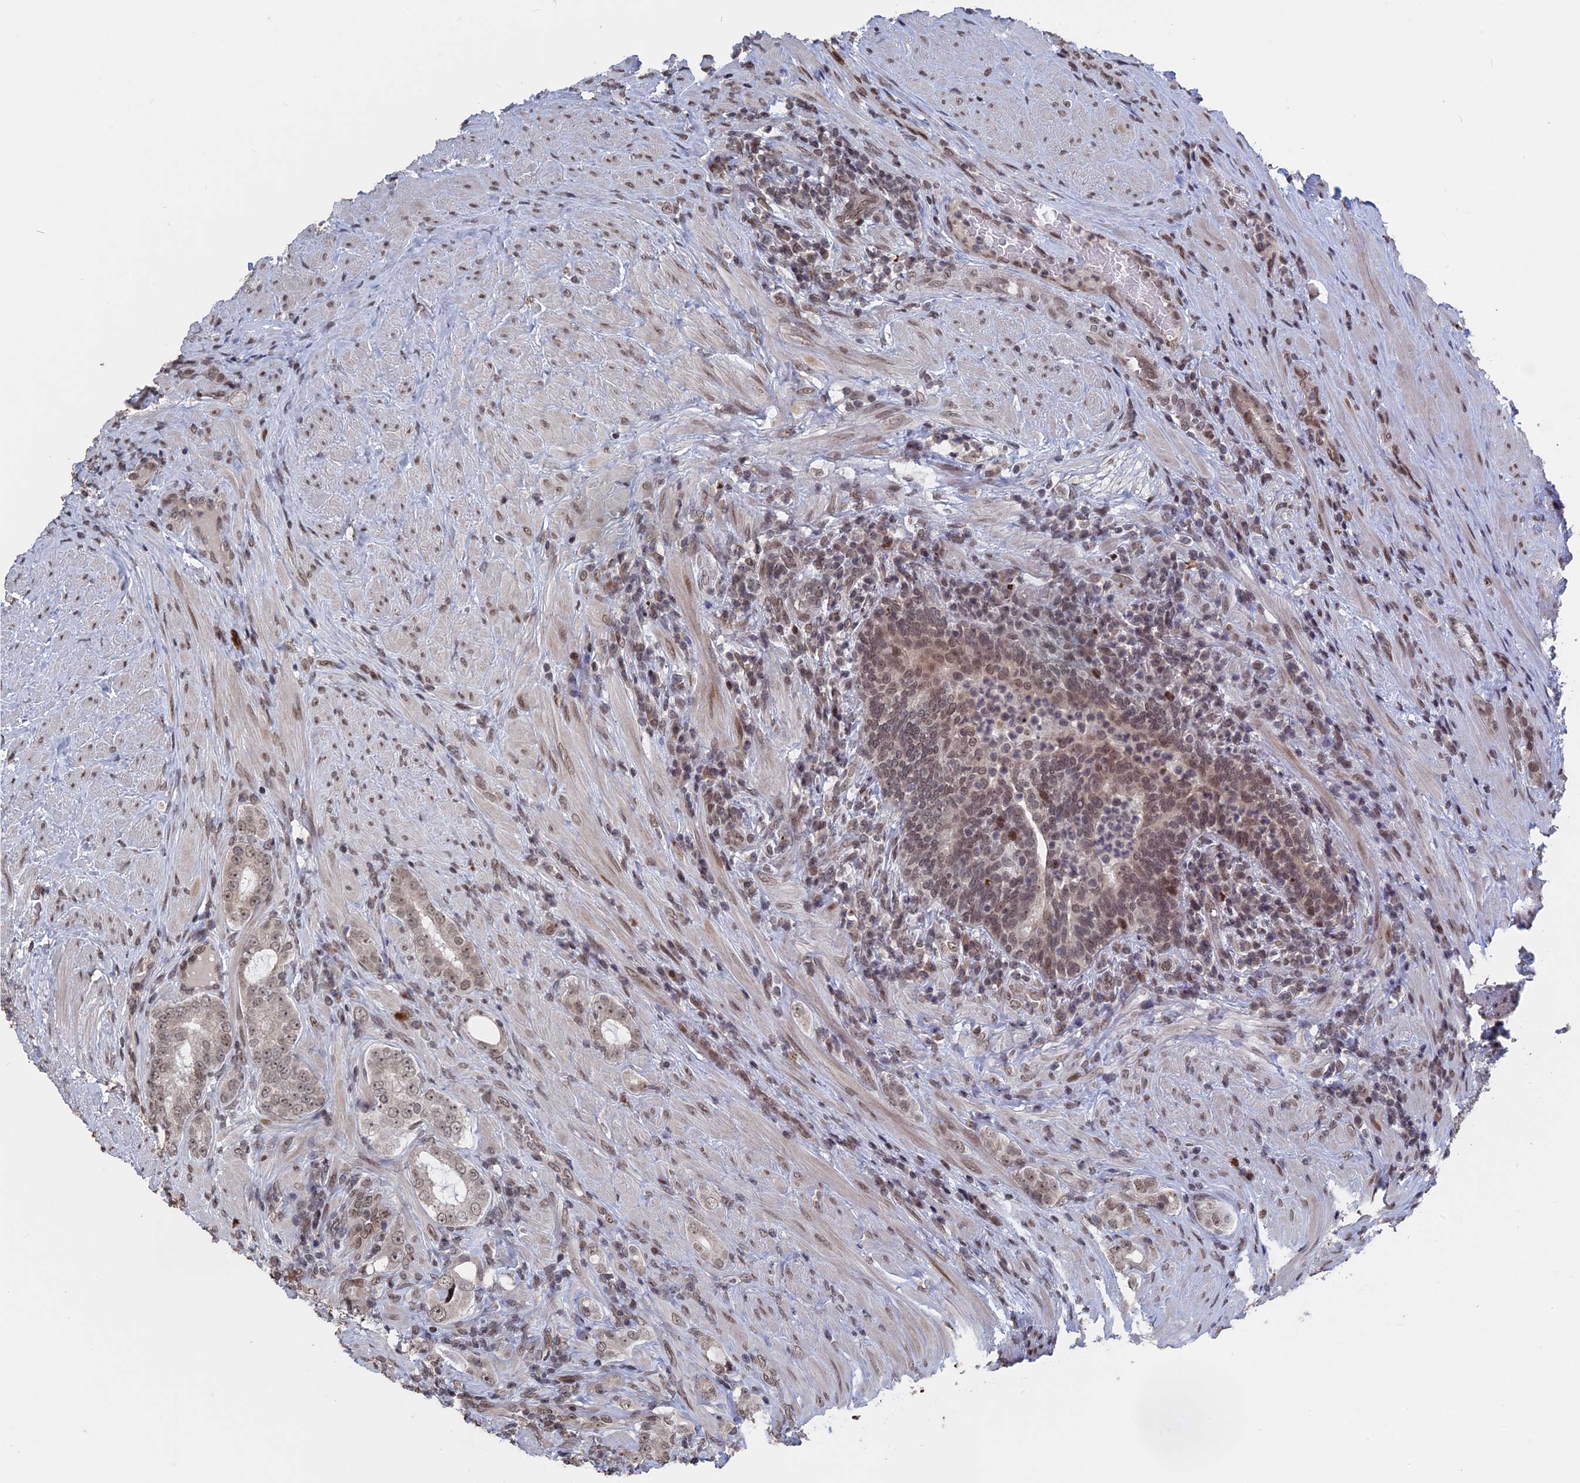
{"staining": {"intensity": "weak", "quantity": ">75%", "location": "nuclear"}, "tissue": "prostate cancer", "cell_type": "Tumor cells", "image_type": "cancer", "snomed": [{"axis": "morphology", "description": "Adenocarcinoma, Low grade"}, {"axis": "topography", "description": "Prostate"}], "caption": "Protein analysis of prostate cancer (adenocarcinoma (low-grade)) tissue displays weak nuclear staining in about >75% of tumor cells.", "gene": "NR2C2AP", "patient": {"sex": "male", "age": 68}}